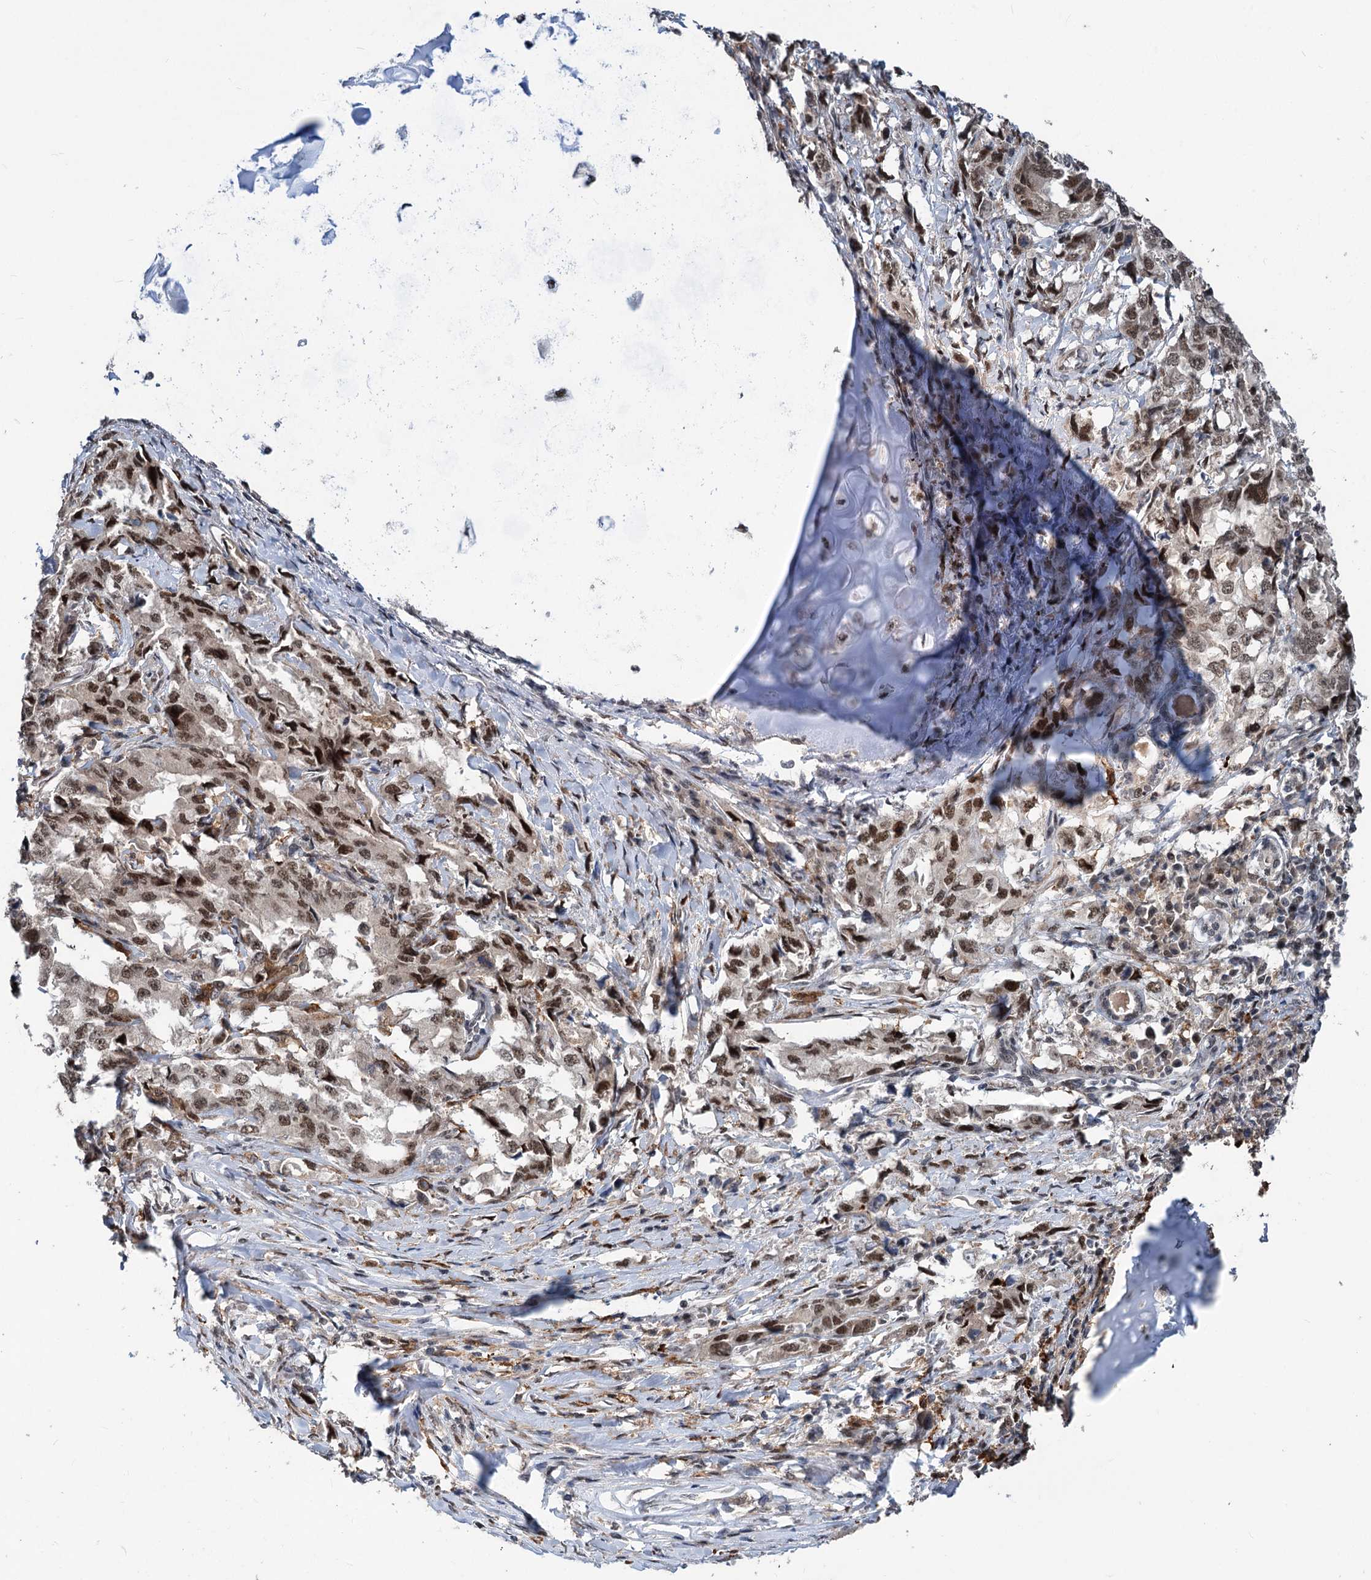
{"staining": {"intensity": "moderate", "quantity": ">75%", "location": "nuclear"}, "tissue": "lung cancer", "cell_type": "Tumor cells", "image_type": "cancer", "snomed": [{"axis": "morphology", "description": "Adenocarcinoma, NOS"}, {"axis": "topography", "description": "Lung"}], "caption": "Lung cancer (adenocarcinoma) stained with DAB (3,3'-diaminobenzidine) immunohistochemistry (IHC) displays medium levels of moderate nuclear staining in approximately >75% of tumor cells.", "gene": "PHF8", "patient": {"sex": "female", "age": 51}}